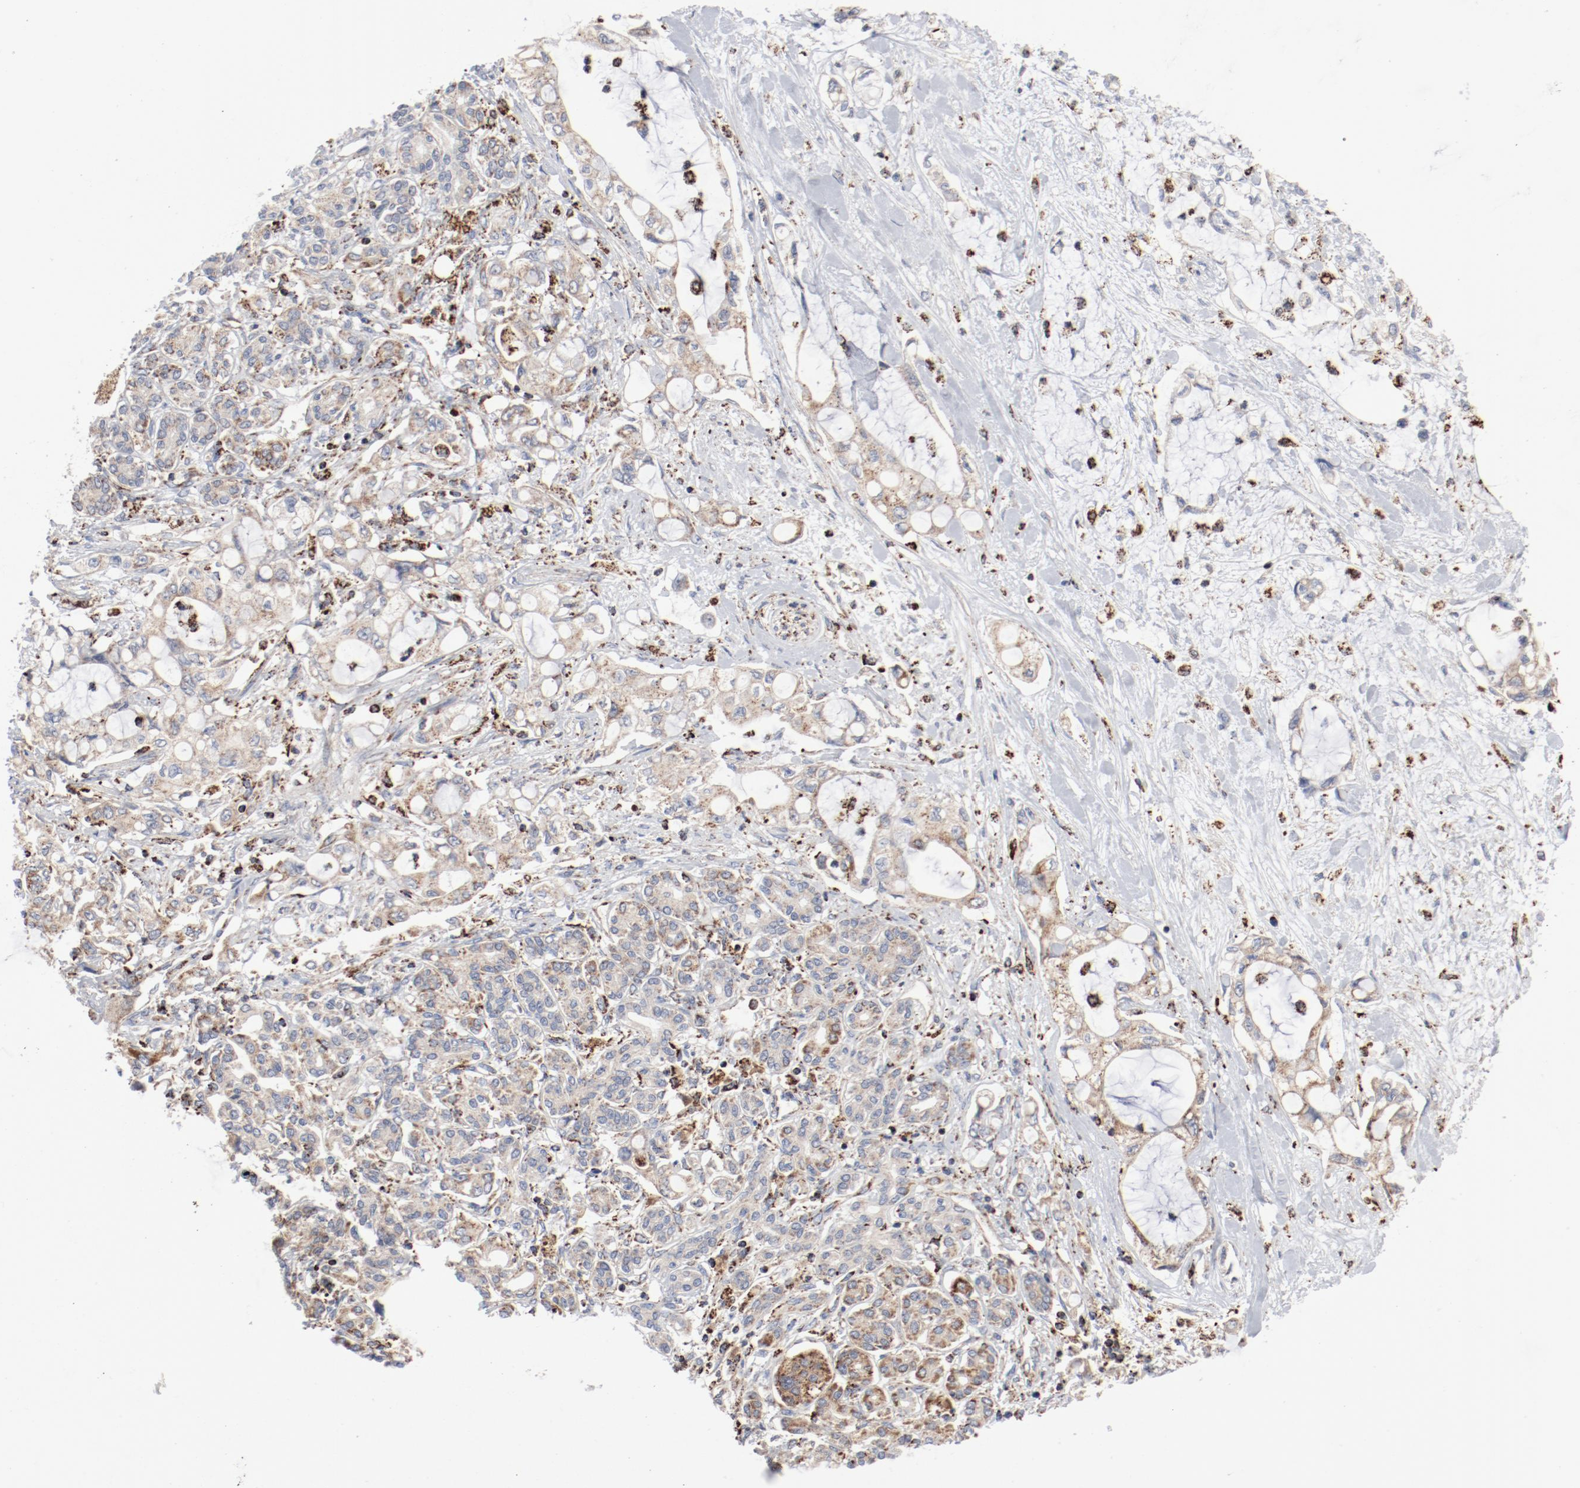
{"staining": {"intensity": "weak", "quantity": ">75%", "location": "cytoplasmic/membranous"}, "tissue": "pancreatic cancer", "cell_type": "Tumor cells", "image_type": "cancer", "snomed": [{"axis": "morphology", "description": "Adenocarcinoma, NOS"}, {"axis": "topography", "description": "Pancreas"}], "caption": "This micrograph reveals immunohistochemistry (IHC) staining of human pancreatic adenocarcinoma, with low weak cytoplasmic/membranous staining in approximately >75% of tumor cells.", "gene": "SETD3", "patient": {"sex": "female", "age": 70}}